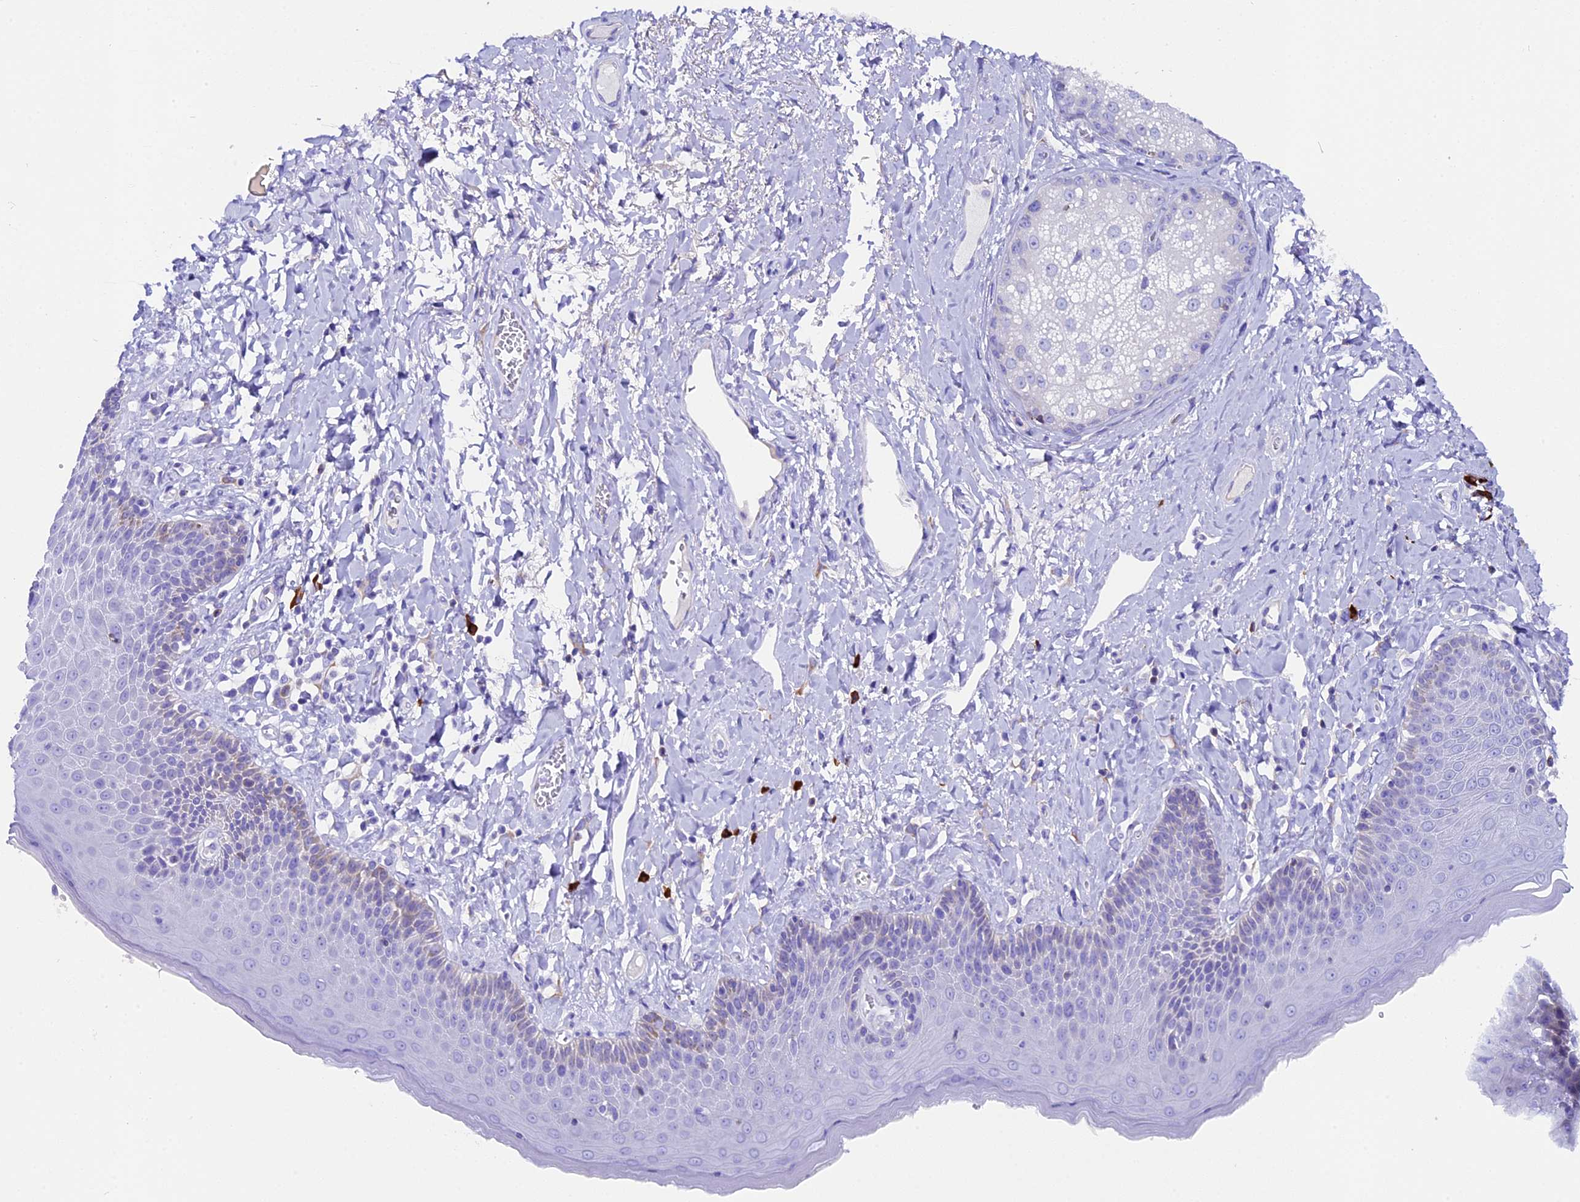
{"staining": {"intensity": "negative", "quantity": "none", "location": "none"}, "tissue": "skin", "cell_type": "Epidermal cells", "image_type": "normal", "snomed": [{"axis": "morphology", "description": "Normal tissue, NOS"}, {"axis": "topography", "description": "Anal"}], "caption": "Immunohistochemical staining of unremarkable human skin reveals no significant staining in epidermal cells.", "gene": "FKBP11", "patient": {"sex": "male", "age": 69}}